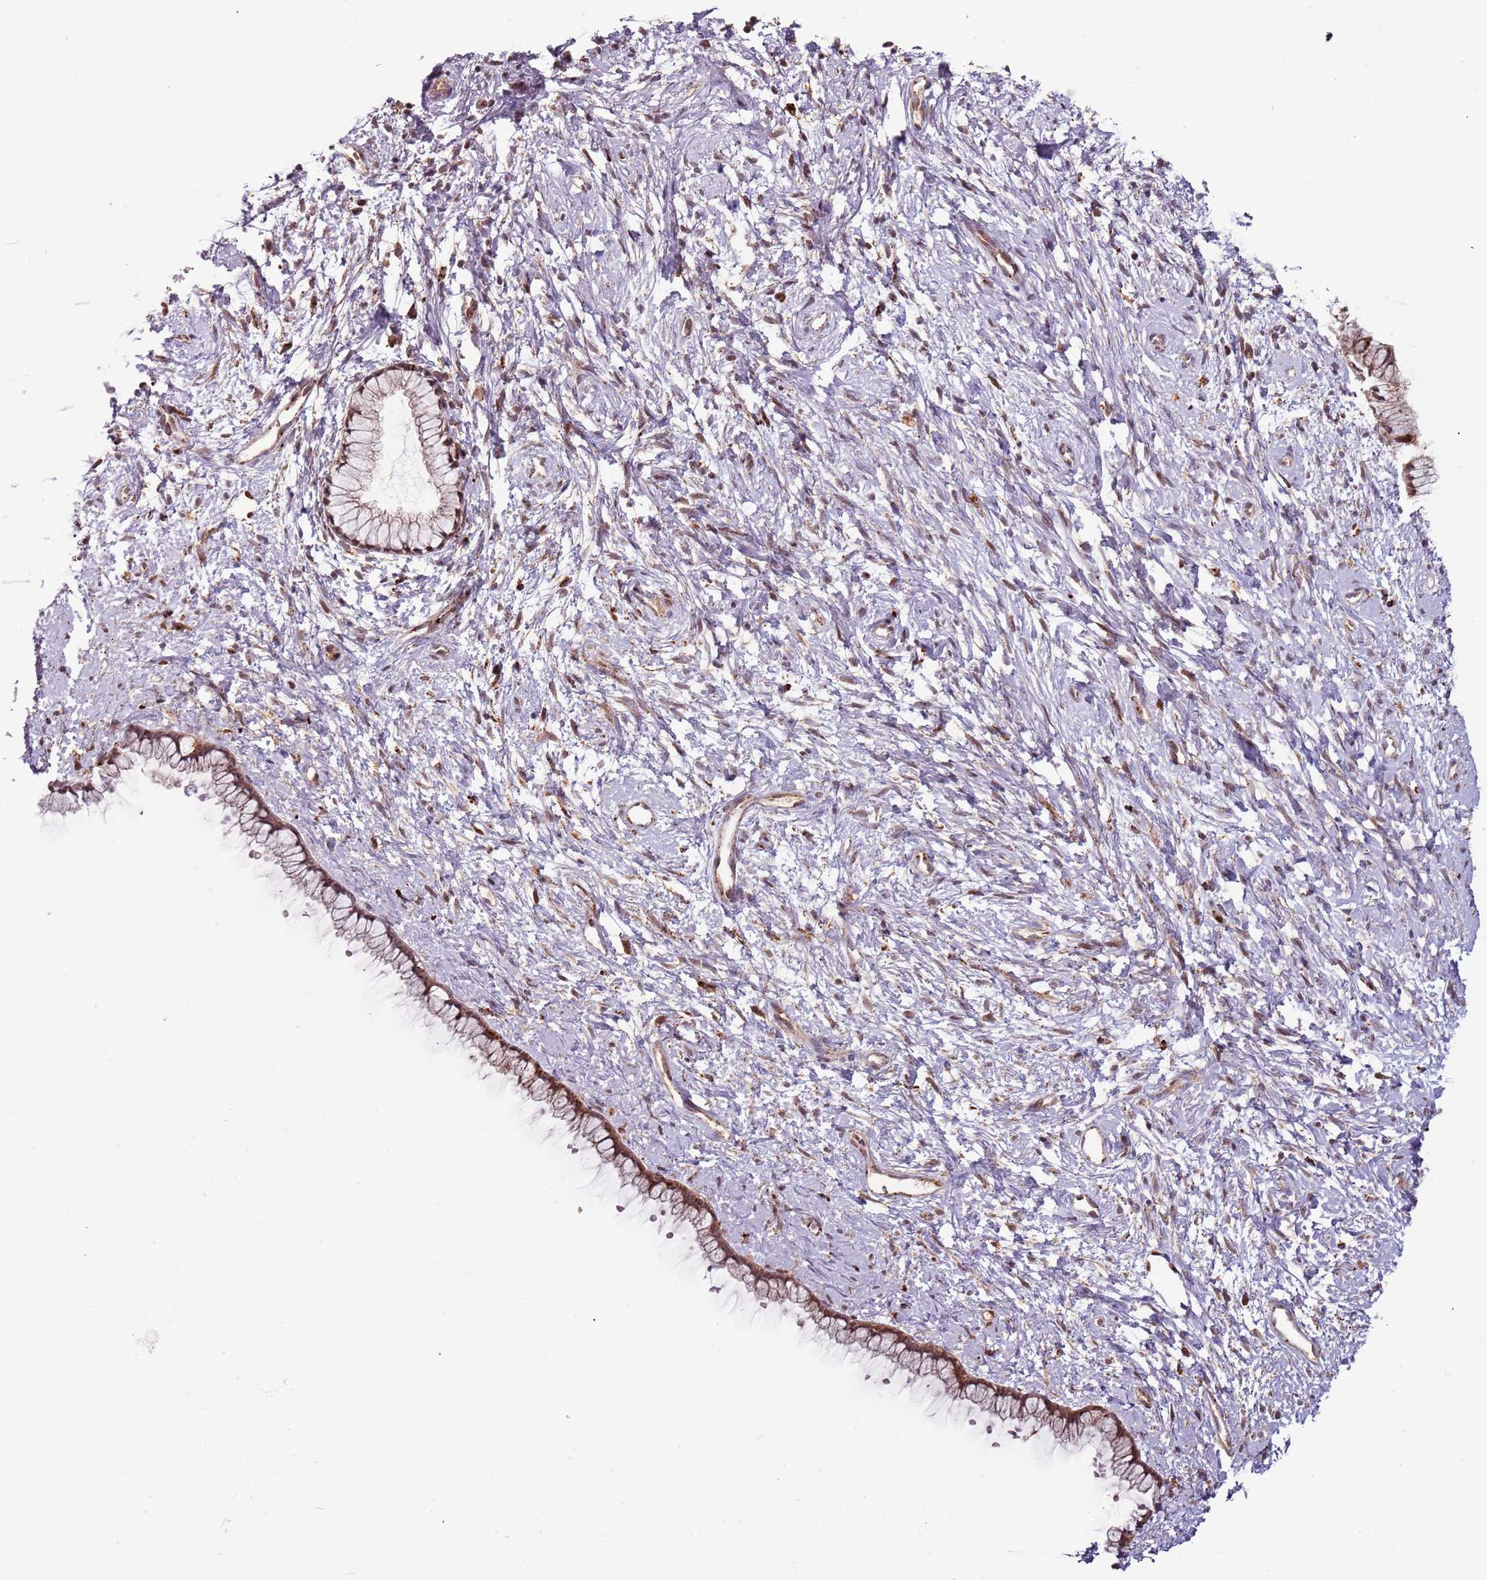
{"staining": {"intensity": "strong", "quantity": ">75%", "location": "cytoplasmic/membranous,nuclear"}, "tissue": "cervix", "cell_type": "Glandular cells", "image_type": "normal", "snomed": [{"axis": "morphology", "description": "Normal tissue, NOS"}, {"axis": "topography", "description": "Cervix"}], "caption": "DAB immunohistochemical staining of unremarkable human cervix exhibits strong cytoplasmic/membranous,nuclear protein expression in about >75% of glandular cells. (DAB IHC with brightfield microscopy, high magnification).", "gene": "ULK3", "patient": {"sex": "female", "age": 57}}